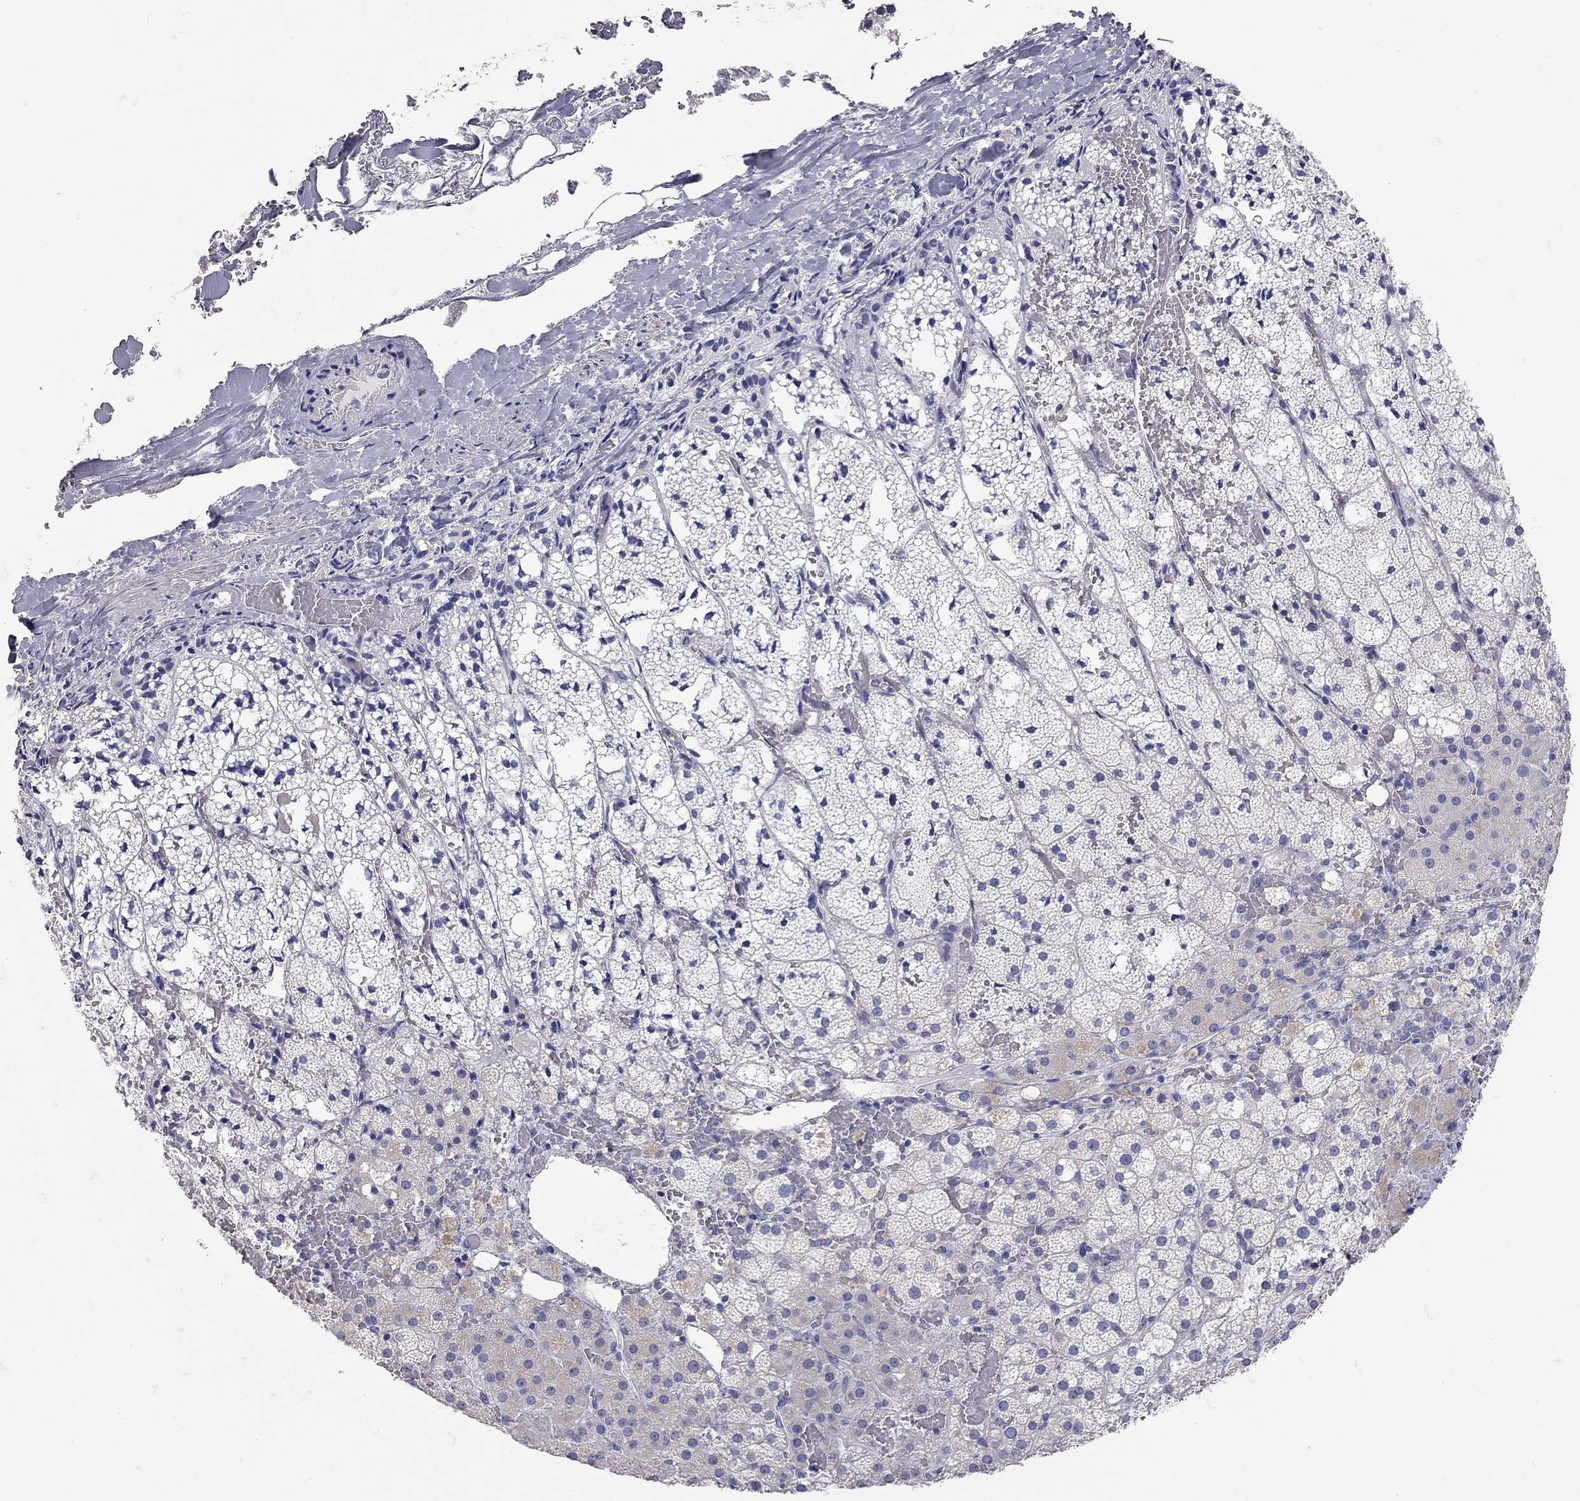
{"staining": {"intensity": "weak", "quantity": "<25%", "location": "cytoplasmic/membranous"}, "tissue": "adrenal gland", "cell_type": "Glandular cells", "image_type": "normal", "snomed": [{"axis": "morphology", "description": "Normal tissue, NOS"}, {"axis": "topography", "description": "Adrenal gland"}], "caption": "High power microscopy histopathology image of an immunohistochemistry (IHC) photomicrograph of normal adrenal gland, revealing no significant staining in glandular cells.", "gene": "C10orf90", "patient": {"sex": "male", "age": 53}}